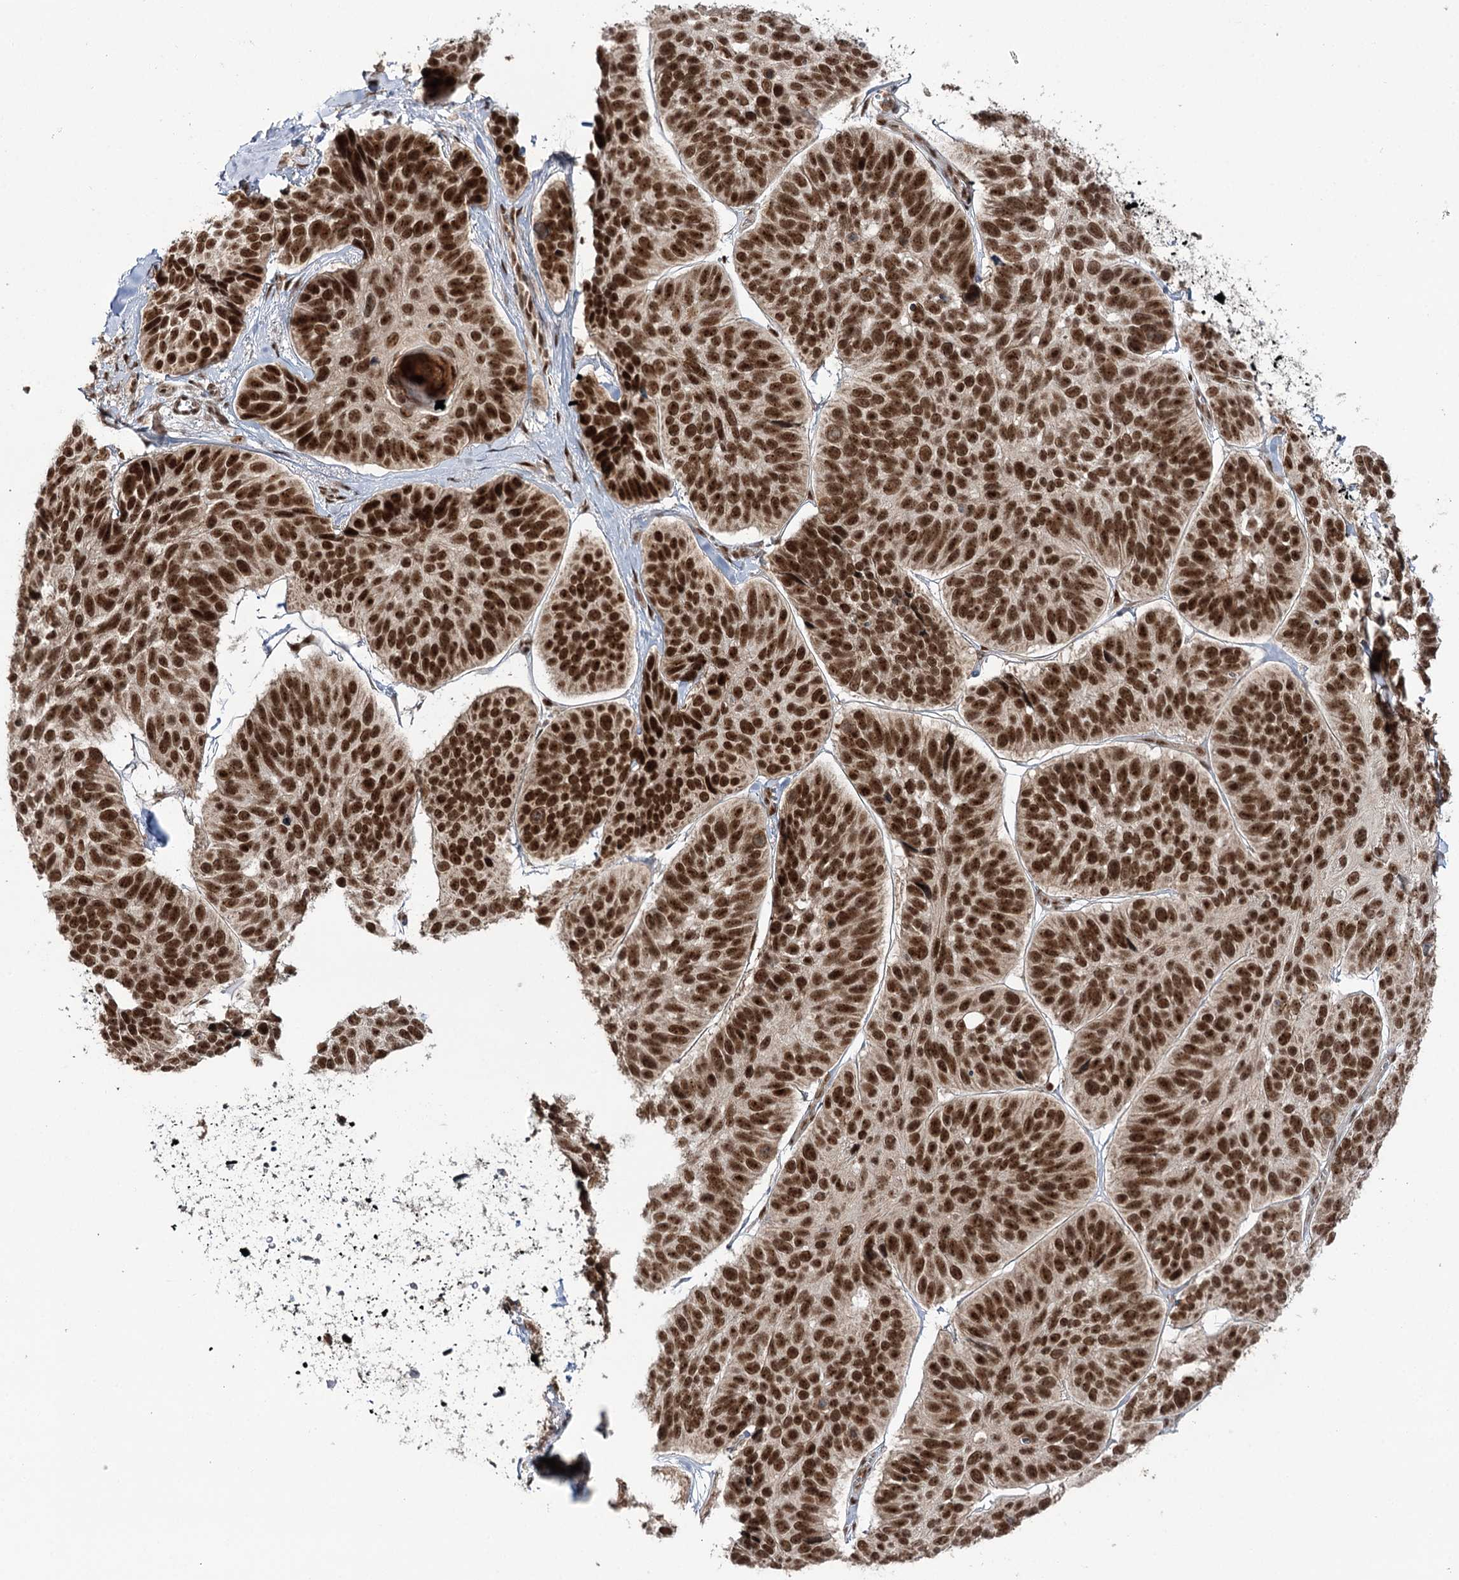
{"staining": {"intensity": "strong", "quantity": ">75%", "location": "nuclear"}, "tissue": "skin cancer", "cell_type": "Tumor cells", "image_type": "cancer", "snomed": [{"axis": "morphology", "description": "Basal cell carcinoma"}, {"axis": "topography", "description": "Skin"}], "caption": "An immunohistochemistry (IHC) image of tumor tissue is shown. Protein staining in brown labels strong nuclear positivity in skin cancer within tumor cells. (IHC, brightfield microscopy, high magnification).", "gene": "ERCC3", "patient": {"sex": "male", "age": 62}}